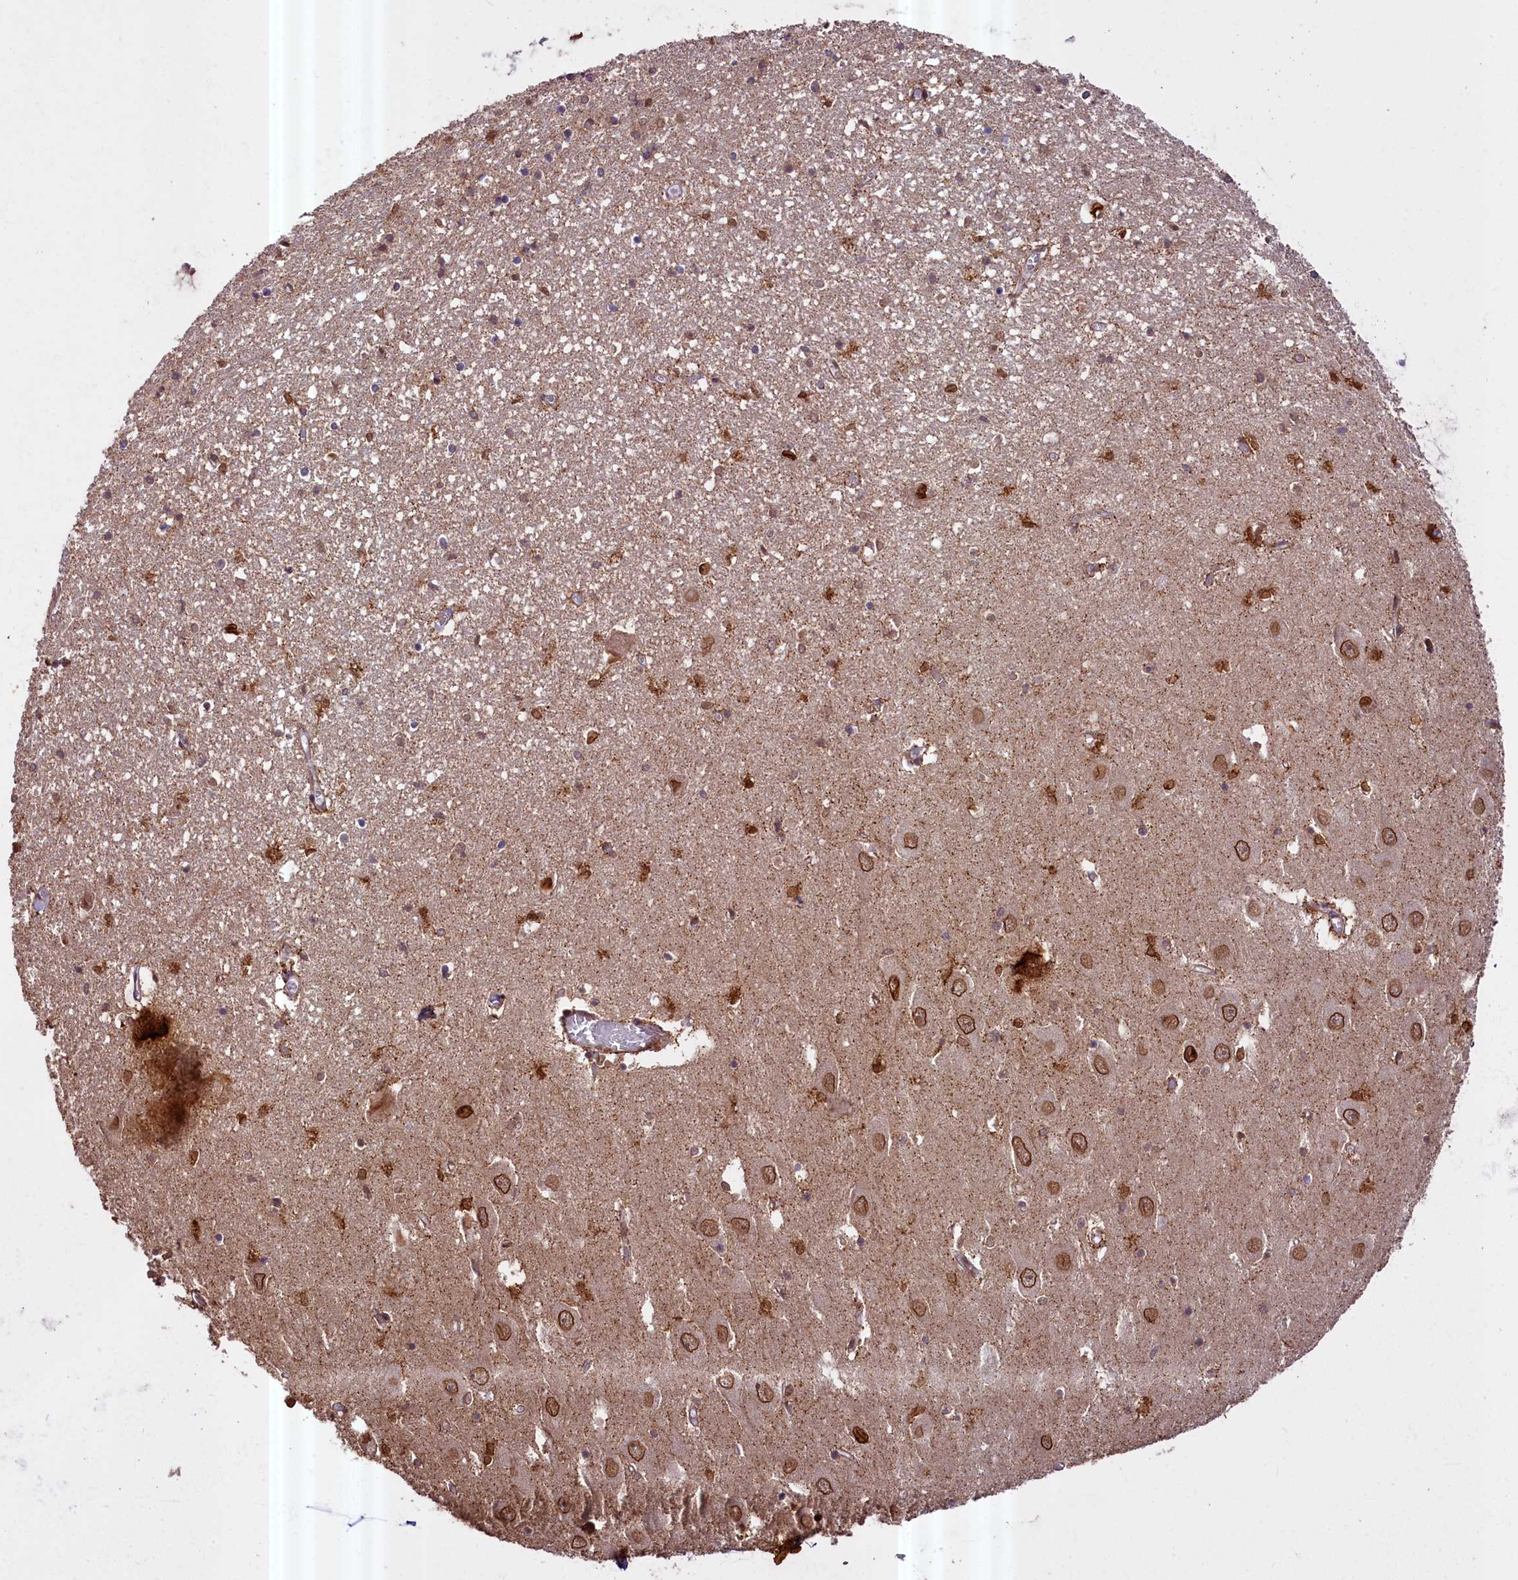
{"staining": {"intensity": "moderate", "quantity": "<25%", "location": "nuclear"}, "tissue": "hippocampus", "cell_type": "Glial cells", "image_type": "normal", "snomed": [{"axis": "morphology", "description": "Normal tissue, NOS"}, {"axis": "topography", "description": "Hippocampus"}], "caption": "Benign hippocampus displays moderate nuclear staining in approximately <25% of glial cells.", "gene": "ZNF480", "patient": {"sex": "female", "age": 64}}